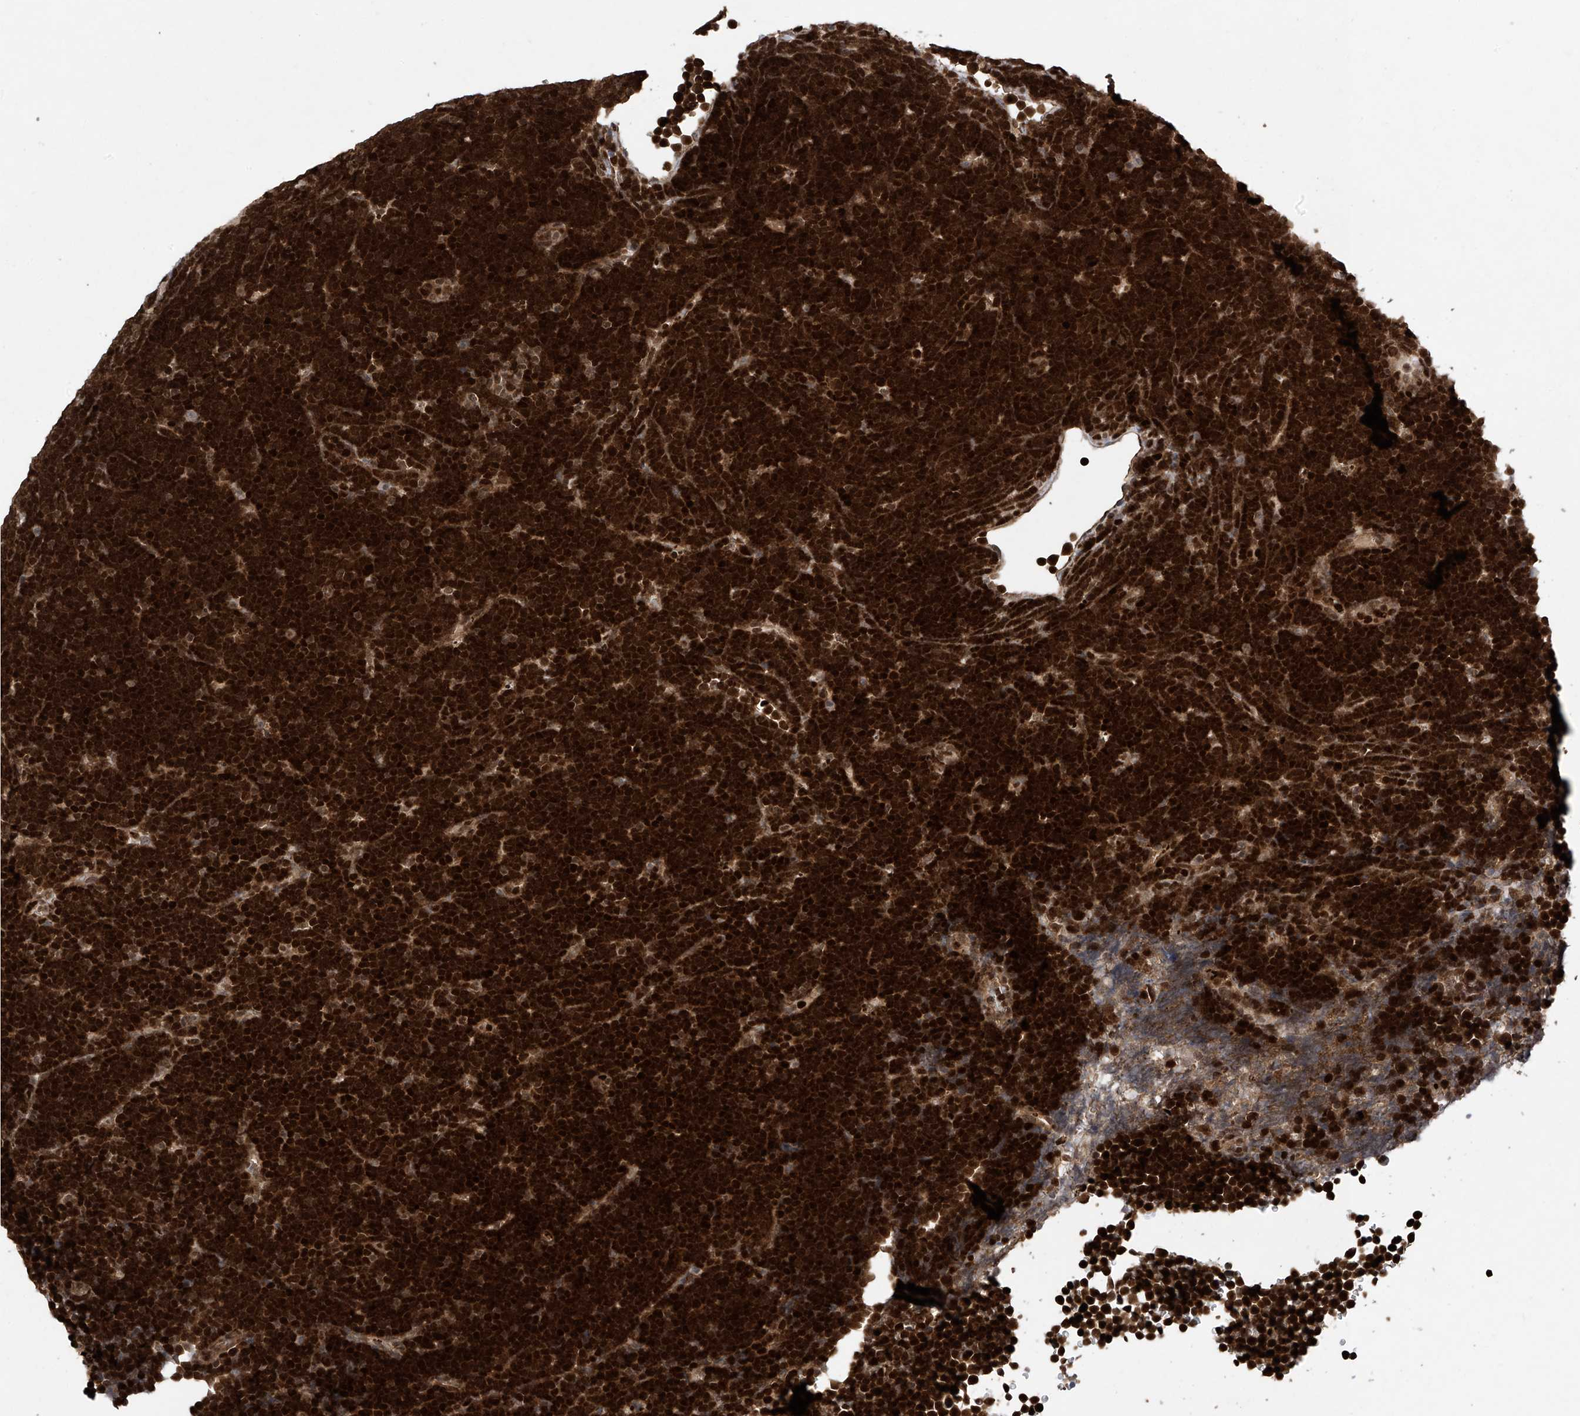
{"staining": {"intensity": "strong", "quantity": ">75%", "location": "nuclear"}, "tissue": "lymphoma", "cell_type": "Tumor cells", "image_type": "cancer", "snomed": [{"axis": "morphology", "description": "Malignant lymphoma, non-Hodgkin's type, High grade"}, {"axis": "topography", "description": "Lymph node"}], "caption": "Protein expression analysis of human lymphoma reveals strong nuclear positivity in approximately >75% of tumor cells. (IHC, brightfield microscopy, high magnification).", "gene": "DNAJC9", "patient": {"sex": "male", "age": 13}}